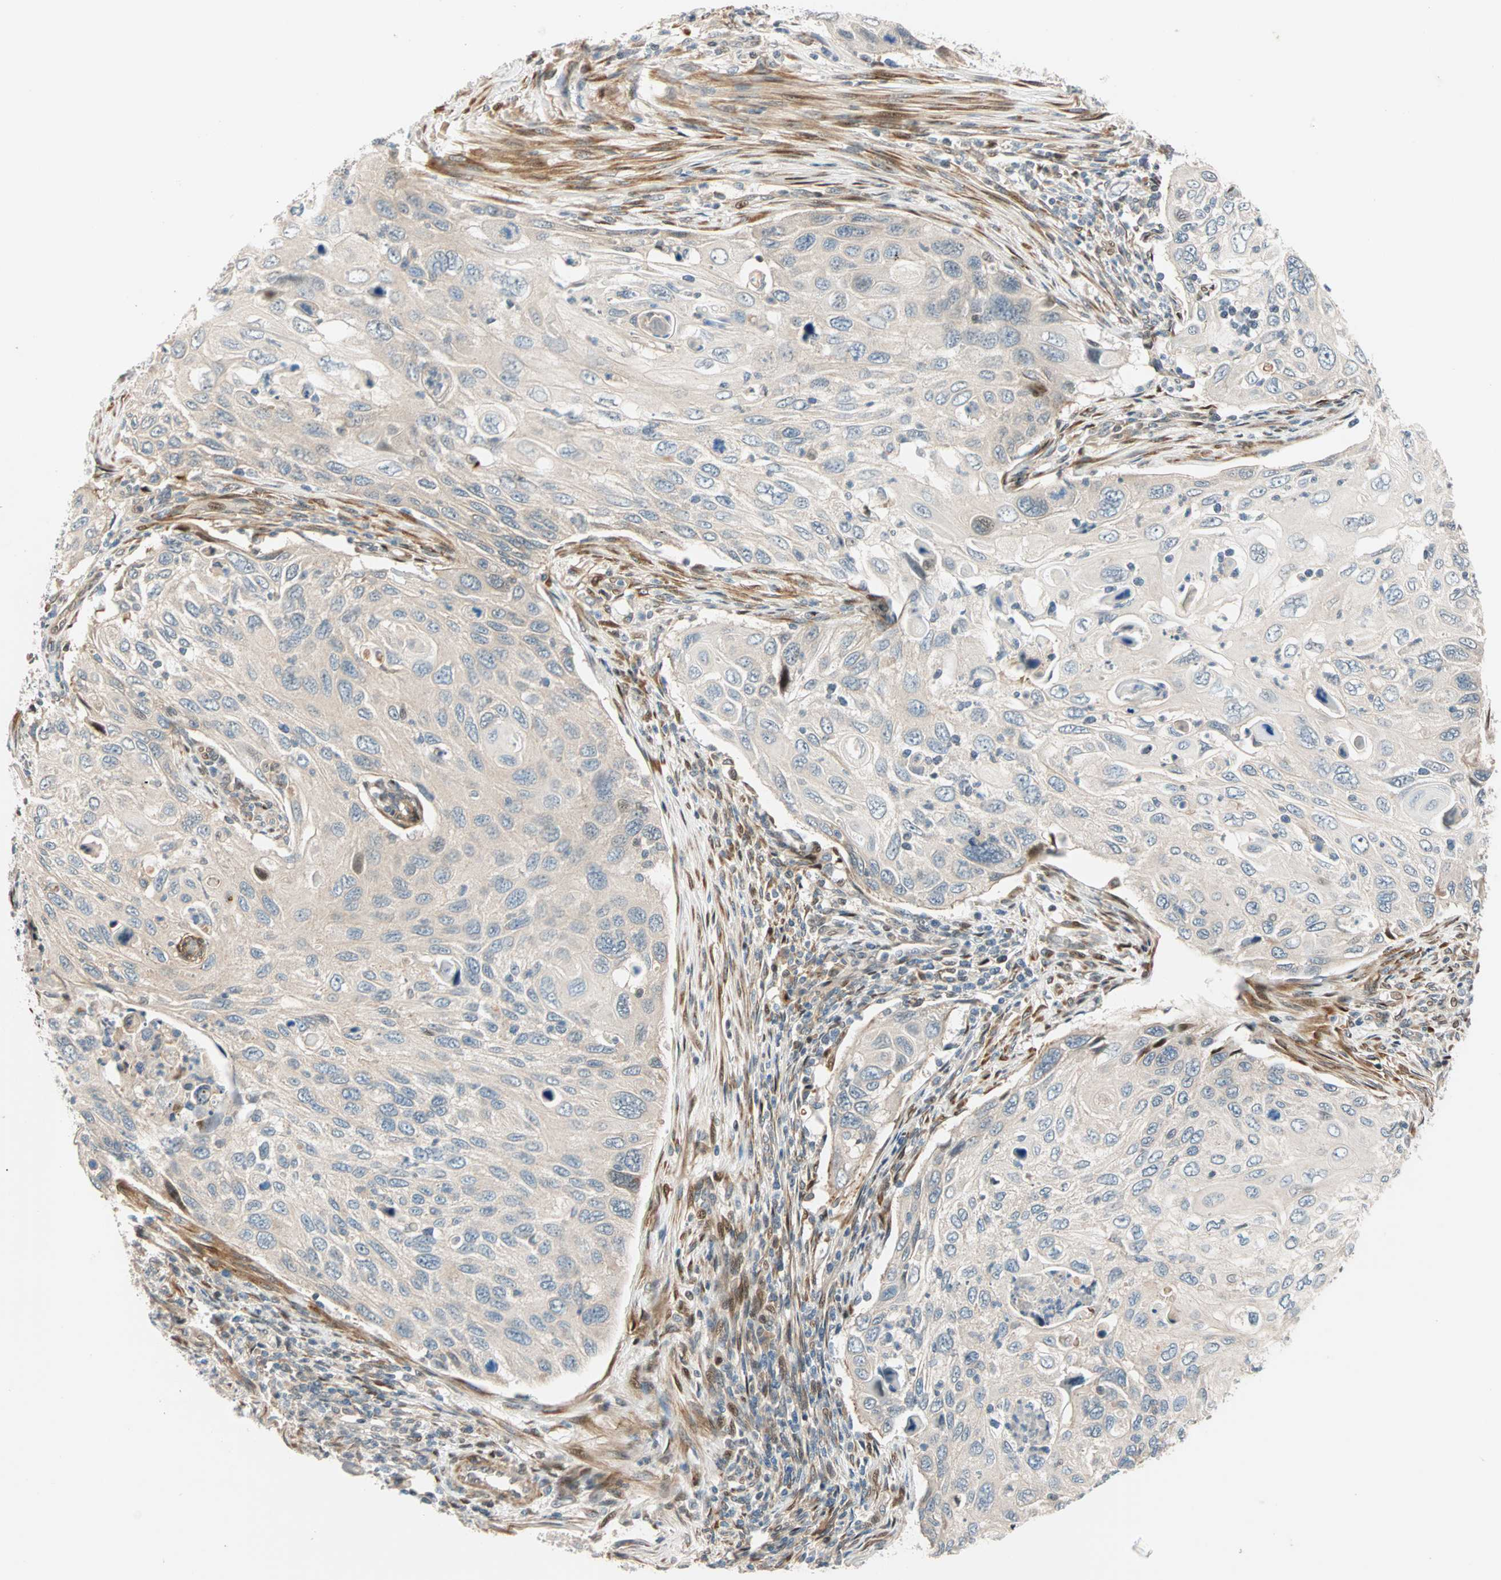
{"staining": {"intensity": "weak", "quantity": ">75%", "location": "cytoplasmic/membranous"}, "tissue": "cervical cancer", "cell_type": "Tumor cells", "image_type": "cancer", "snomed": [{"axis": "morphology", "description": "Squamous cell carcinoma, NOS"}, {"axis": "topography", "description": "Cervix"}], "caption": "Cervical cancer was stained to show a protein in brown. There is low levels of weak cytoplasmic/membranous expression in about >75% of tumor cells.", "gene": "HECW1", "patient": {"sex": "female", "age": 70}}